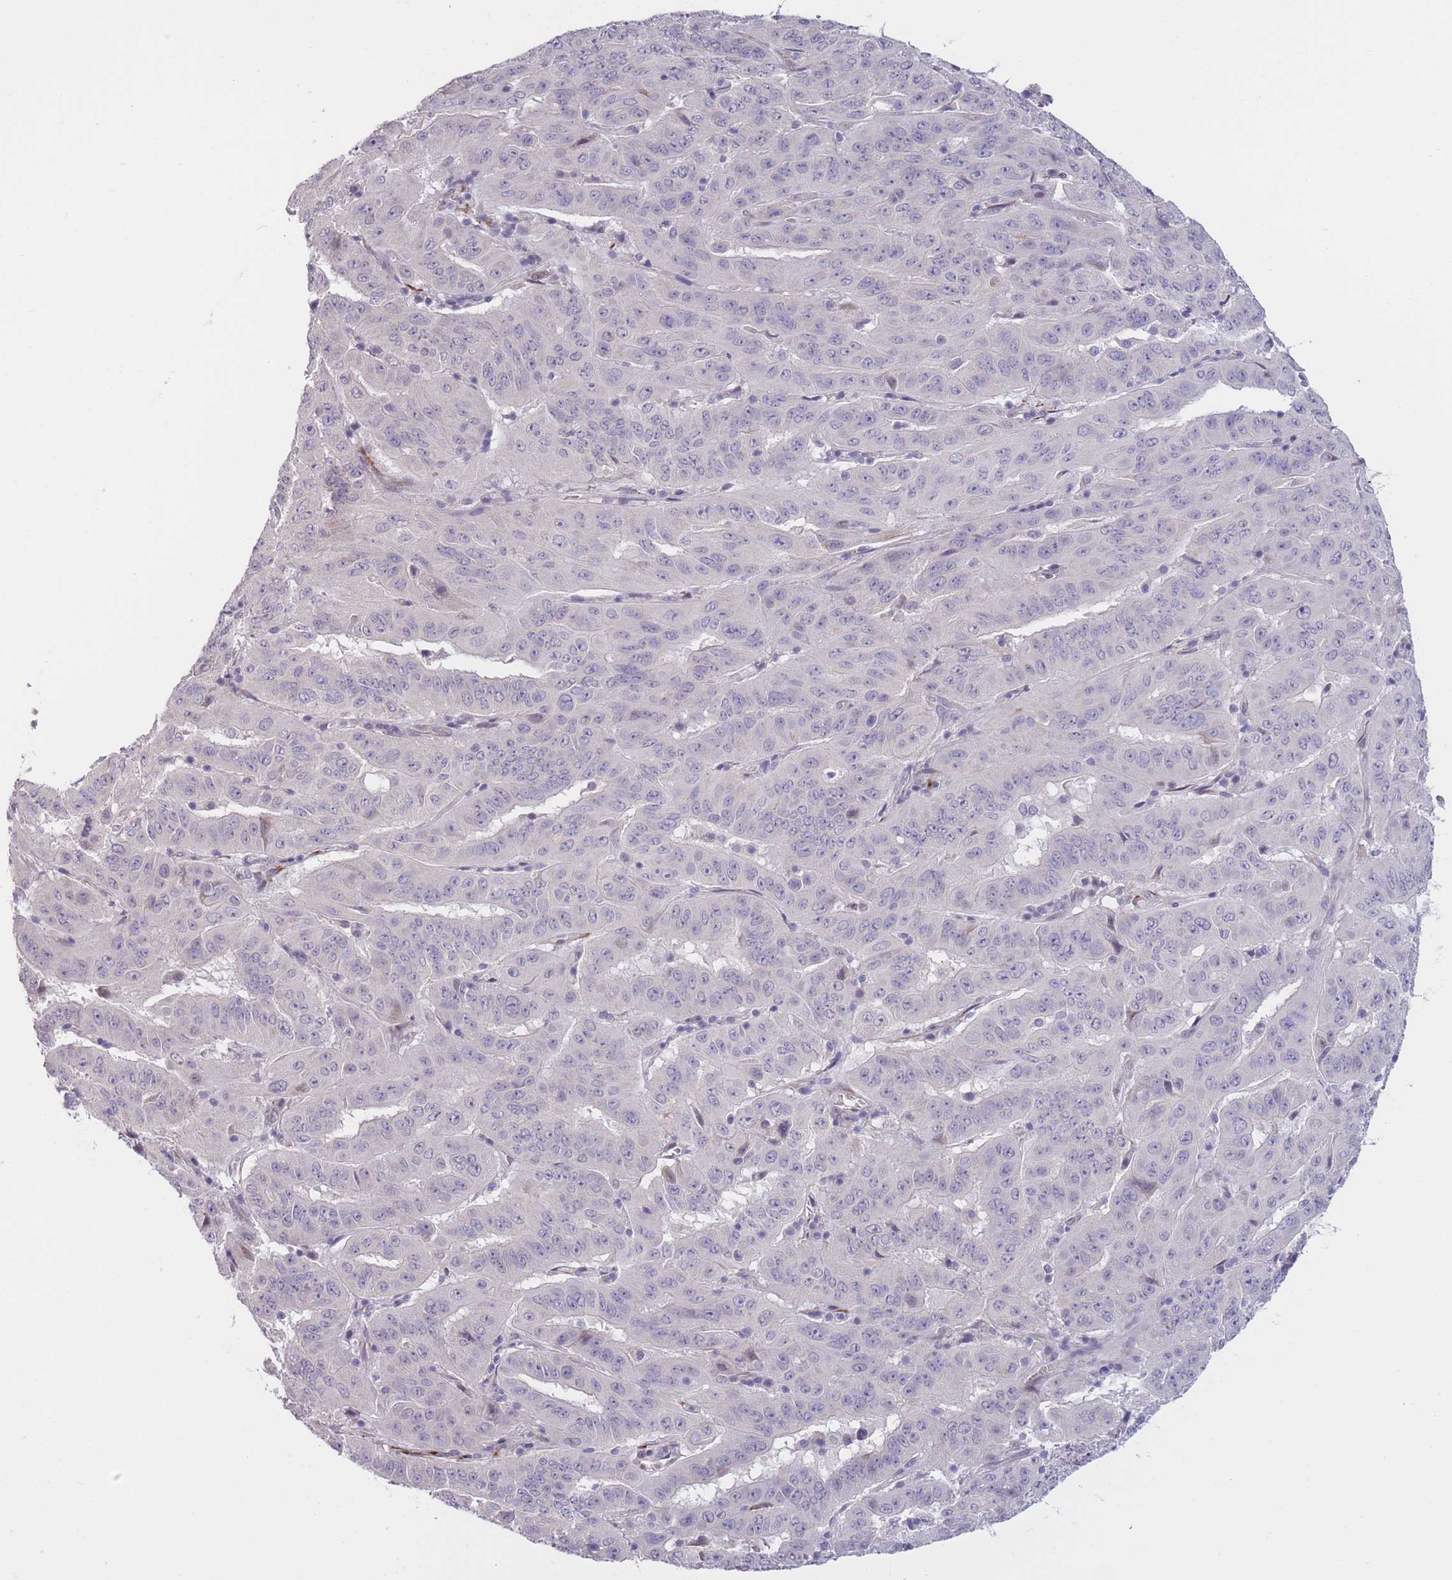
{"staining": {"intensity": "negative", "quantity": "none", "location": "none"}, "tissue": "pancreatic cancer", "cell_type": "Tumor cells", "image_type": "cancer", "snomed": [{"axis": "morphology", "description": "Adenocarcinoma, NOS"}, {"axis": "topography", "description": "Pancreas"}], "caption": "A high-resolution micrograph shows immunohistochemistry staining of adenocarcinoma (pancreatic), which exhibits no significant positivity in tumor cells.", "gene": "CCNQ", "patient": {"sex": "male", "age": 63}}